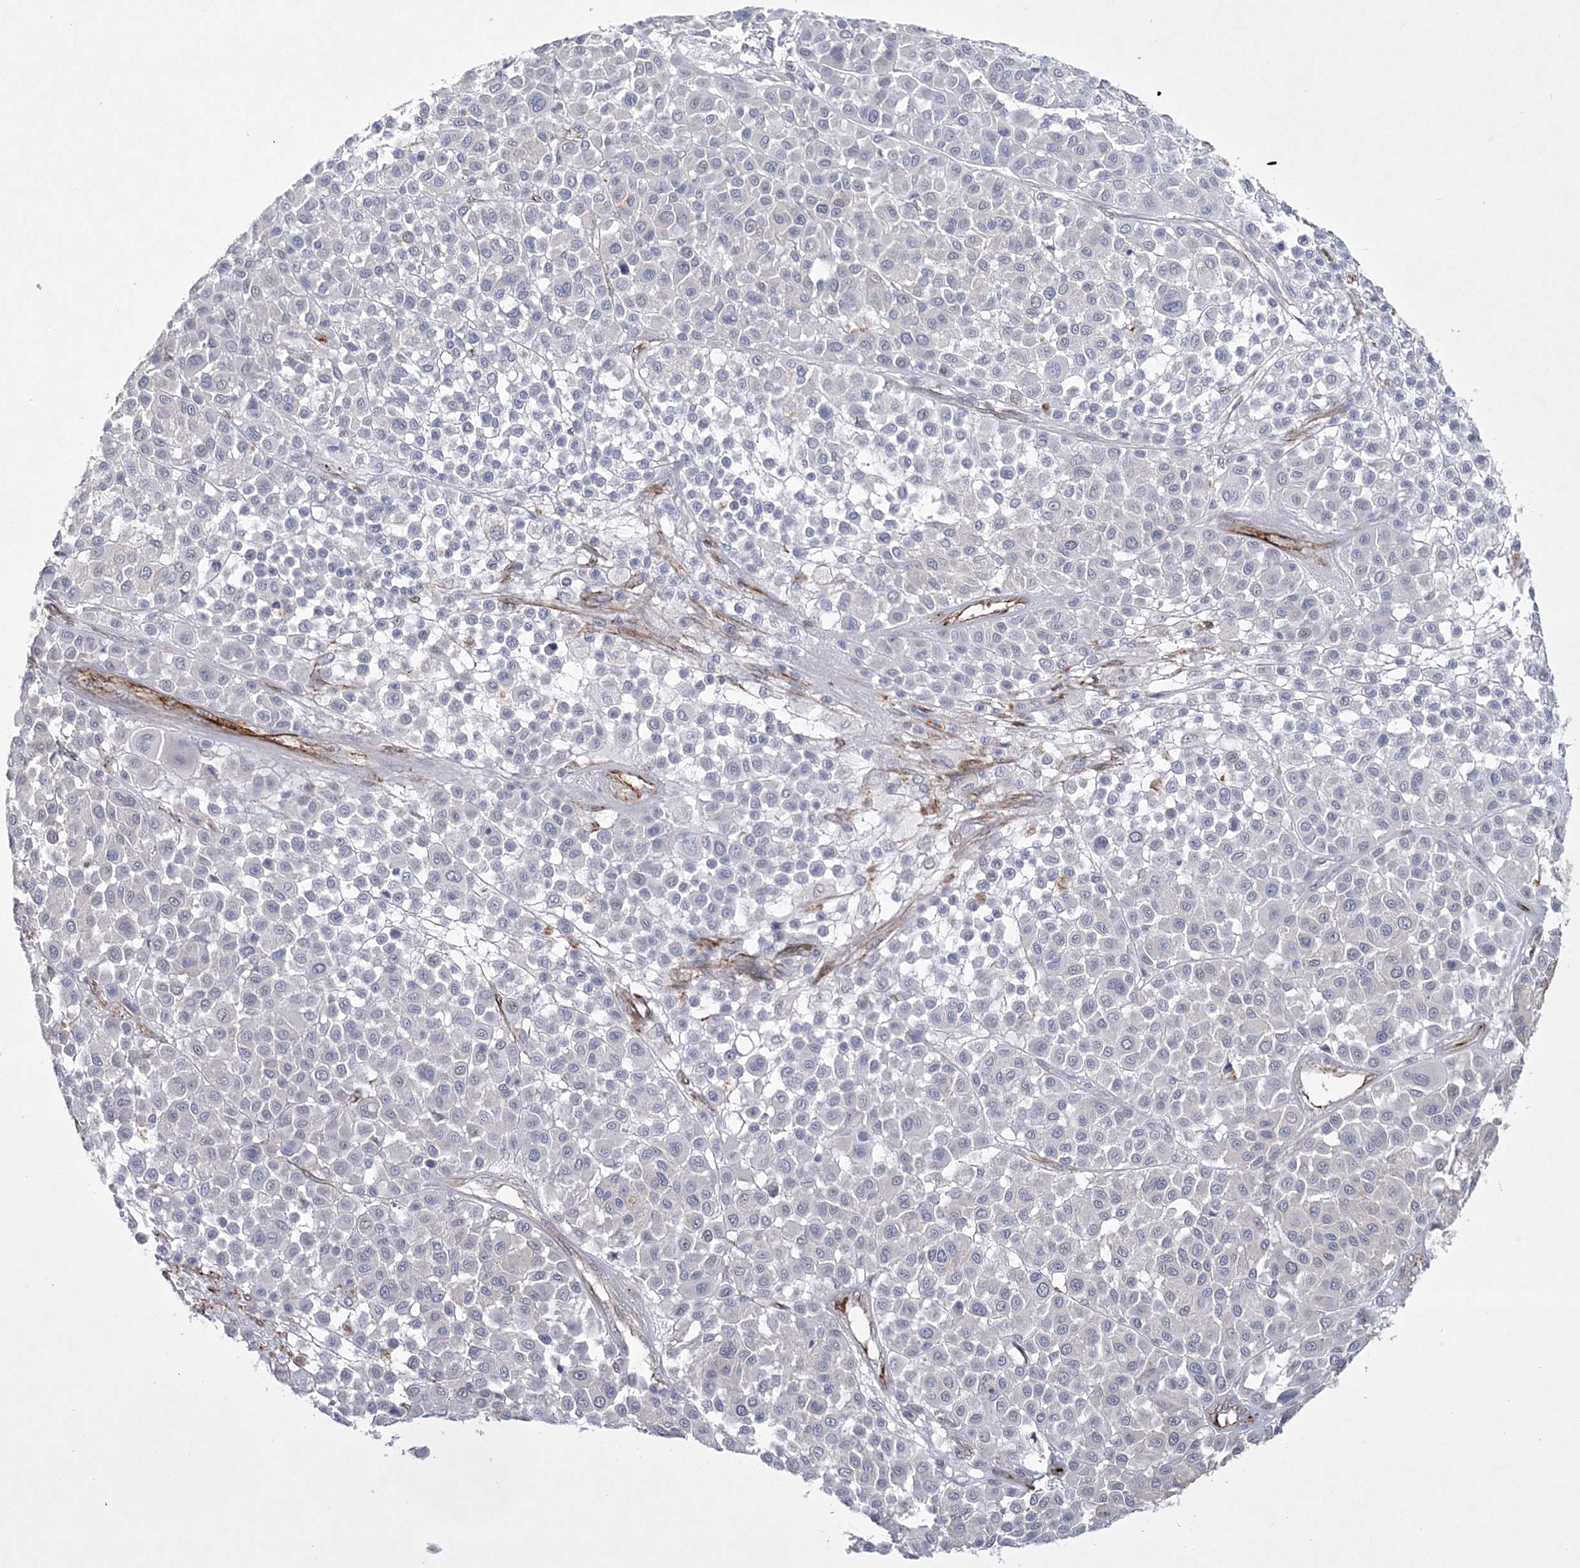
{"staining": {"intensity": "negative", "quantity": "none", "location": "none"}, "tissue": "melanoma", "cell_type": "Tumor cells", "image_type": "cancer", "snomed": [{"axis": "morphology", "description": "Malignant melanoma, Metastatic site"}, {"axis": "topography", "description": "Soft tissue"}], "caption": "This is an IHC histopathology image of melanoma. There is no expression in tumor cells.", "gene": "DPCD", "patient": {"sex": "male", "age": 41}}